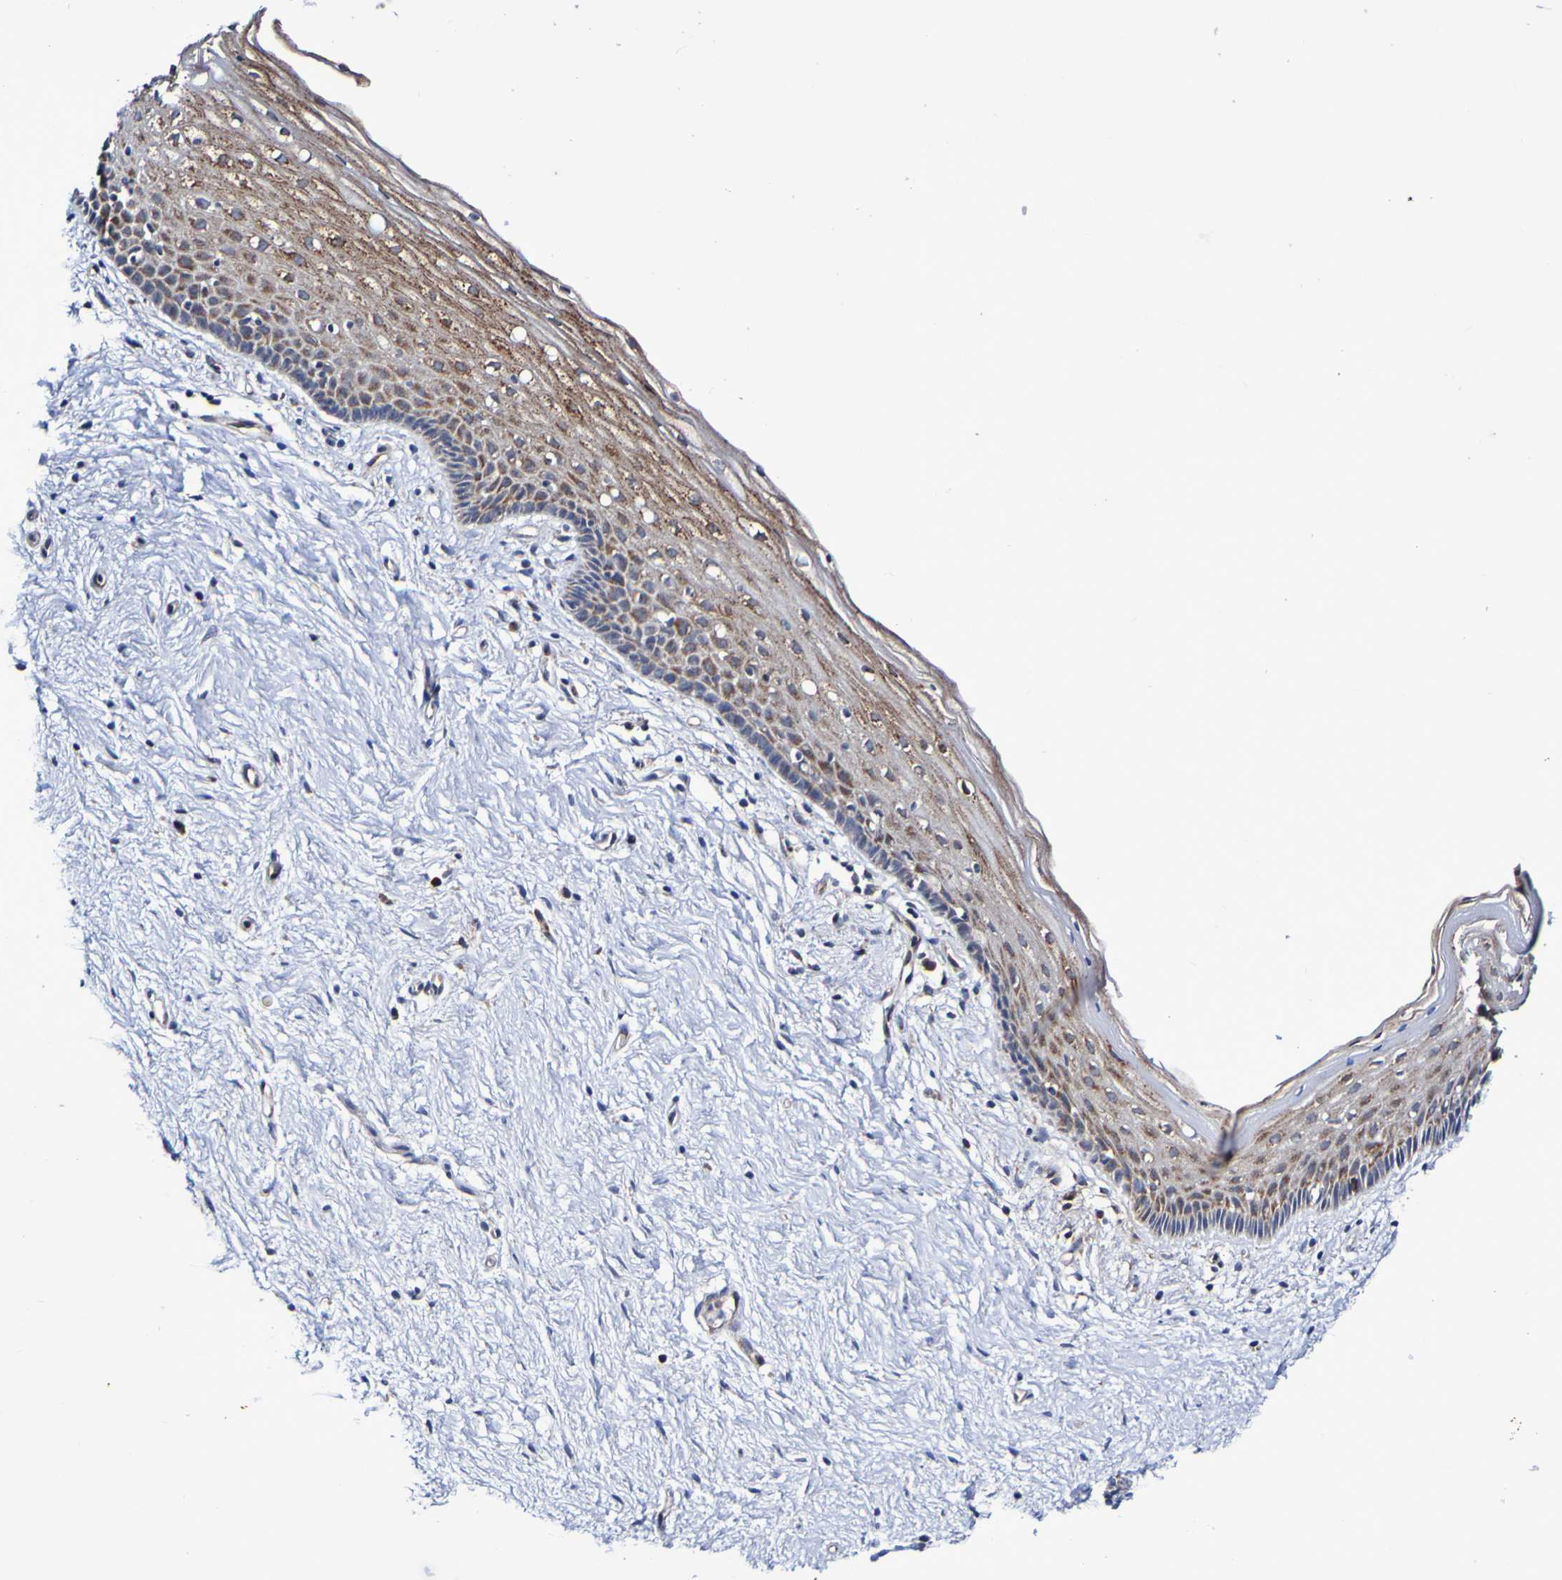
{"staining": {"intensity": "moderate", "quantity": ">75%", "location": "cytoplasmic/membranous"}, "tissue": "vagina", "cell_type": "Squamous epithelial cells", "image_type": "normal", "snomed": [{"axis": "morphology", "description": "Normal tissue, NOS"}, {"axis": "topography", "description": "Vagina"}], "caption": "Protein staining demonstrates moderate cytoplasmic/membranous positivity in approximately >75% of squamous epithelial cells in unremarkable vagina.", "gene": "GJB1", "patient": {"sex": "female", "age": 44}}